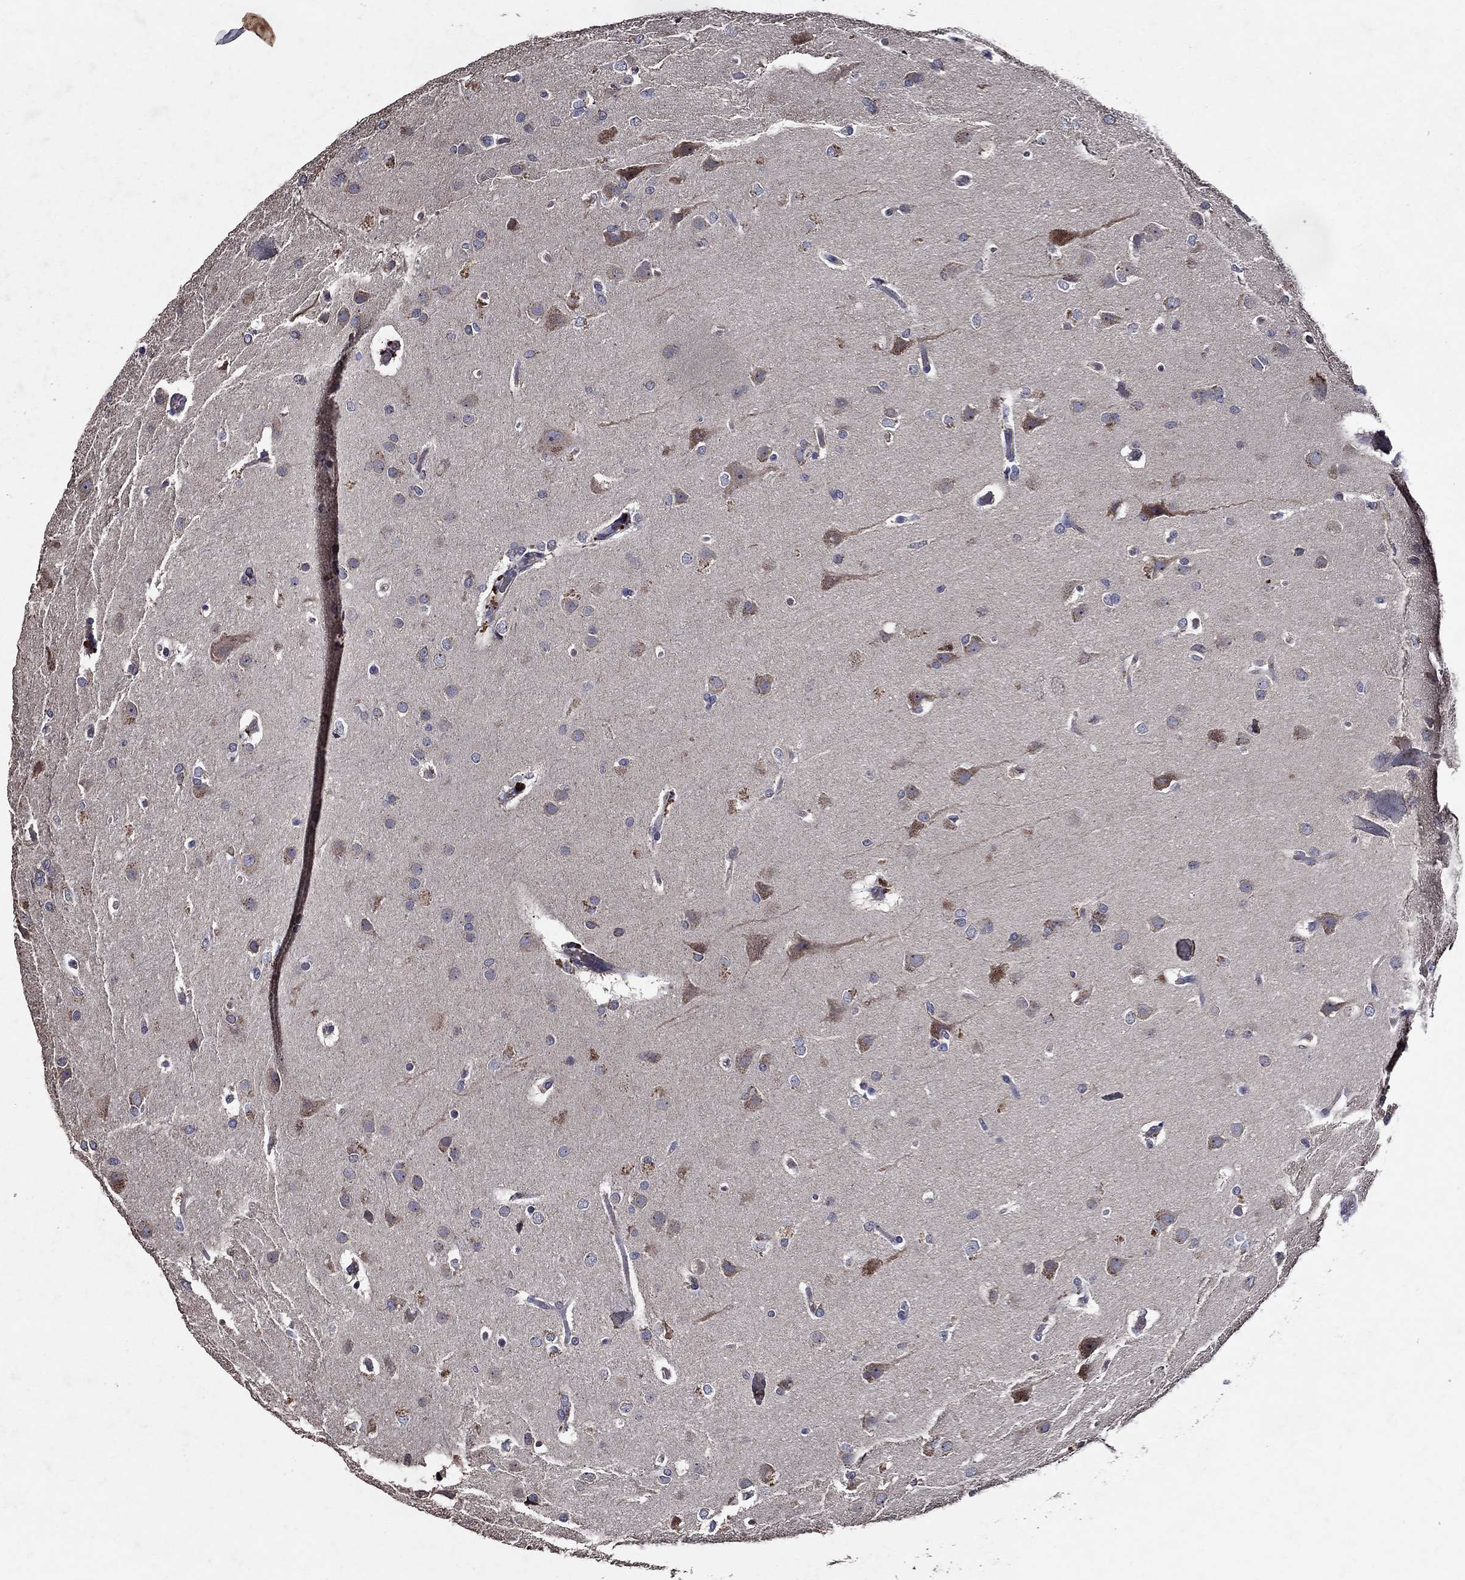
{"staining": {"intensity": "negative", "quantity": "none", "location": "none"}, "tissue": "glioma", "cell_type": "Tumor cells", "image_type": "cancer", "snomed": [{"axis": "morphology", "description": "Glioma, malignant, High grade"}, {"axis": "topography", "description": "Brain"}], "caption": "The immunohistochemistry image has no significant expression in tumor cells of malignant glioma (high-grade) tissue.", "gene": "HAP1", "patient": {"sex": "male", "age": 68}}